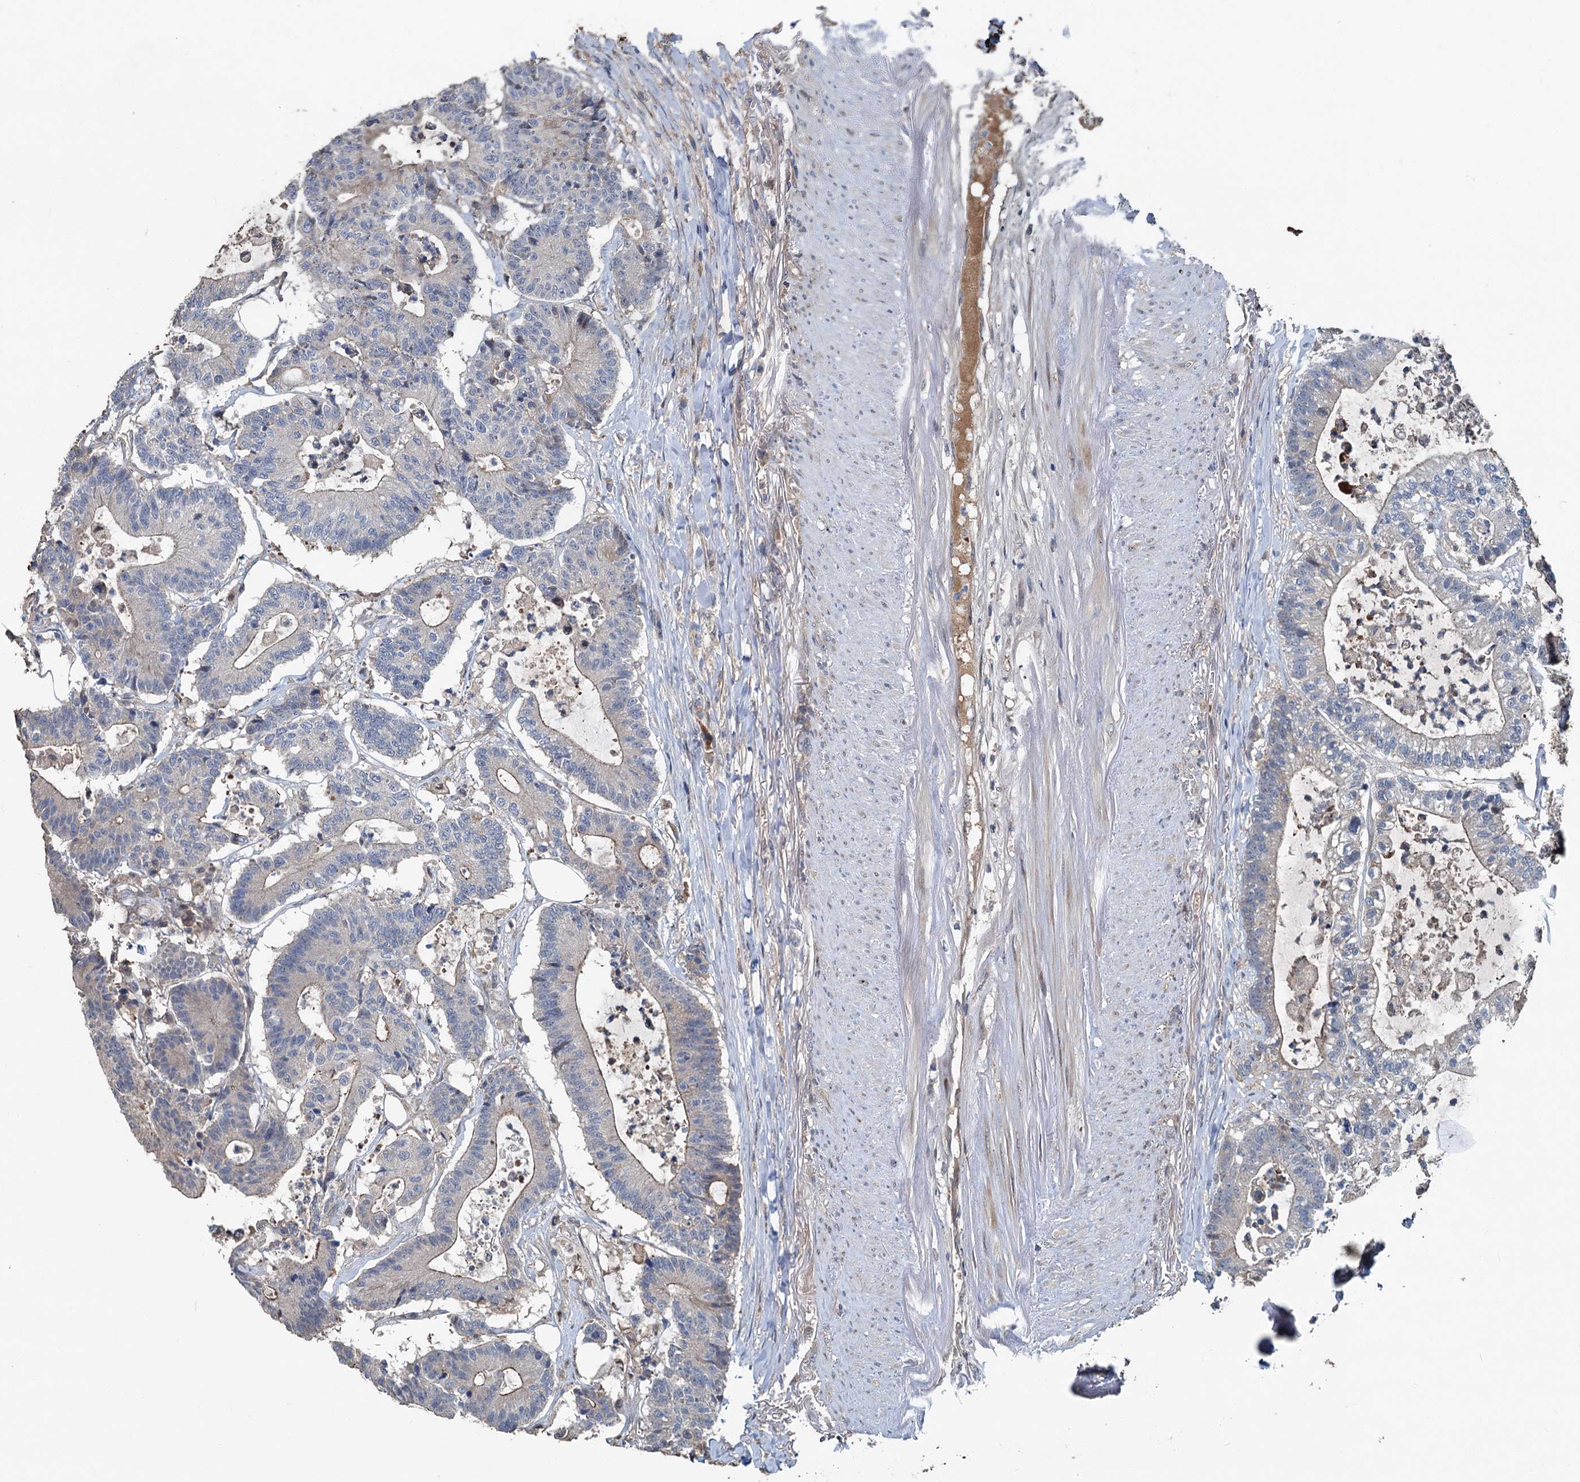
{"staining": {"intensity": "moderate", "quantity": "25%-75%", "location": "cytoplasmic/membranous"}, "tissue": "colorectal cancer", "cell_type": "Tumor cells", "image_type": "cancer", "snomed": [{"axis": "morphology", "description": "Adenocarcinoma, NOS"}, {"axis": "topography", "description": "Colon"}], "caption": "Colorectal cancer stained with DAB (3,3'-diaminobenzidine) IHC shows medium levels of moderate cytoplasmic/membranous positivity in approximately 25%-75% of tumor cells.", "gene": "TEDC1", "patient": {"sex": "female", "age": 84}}